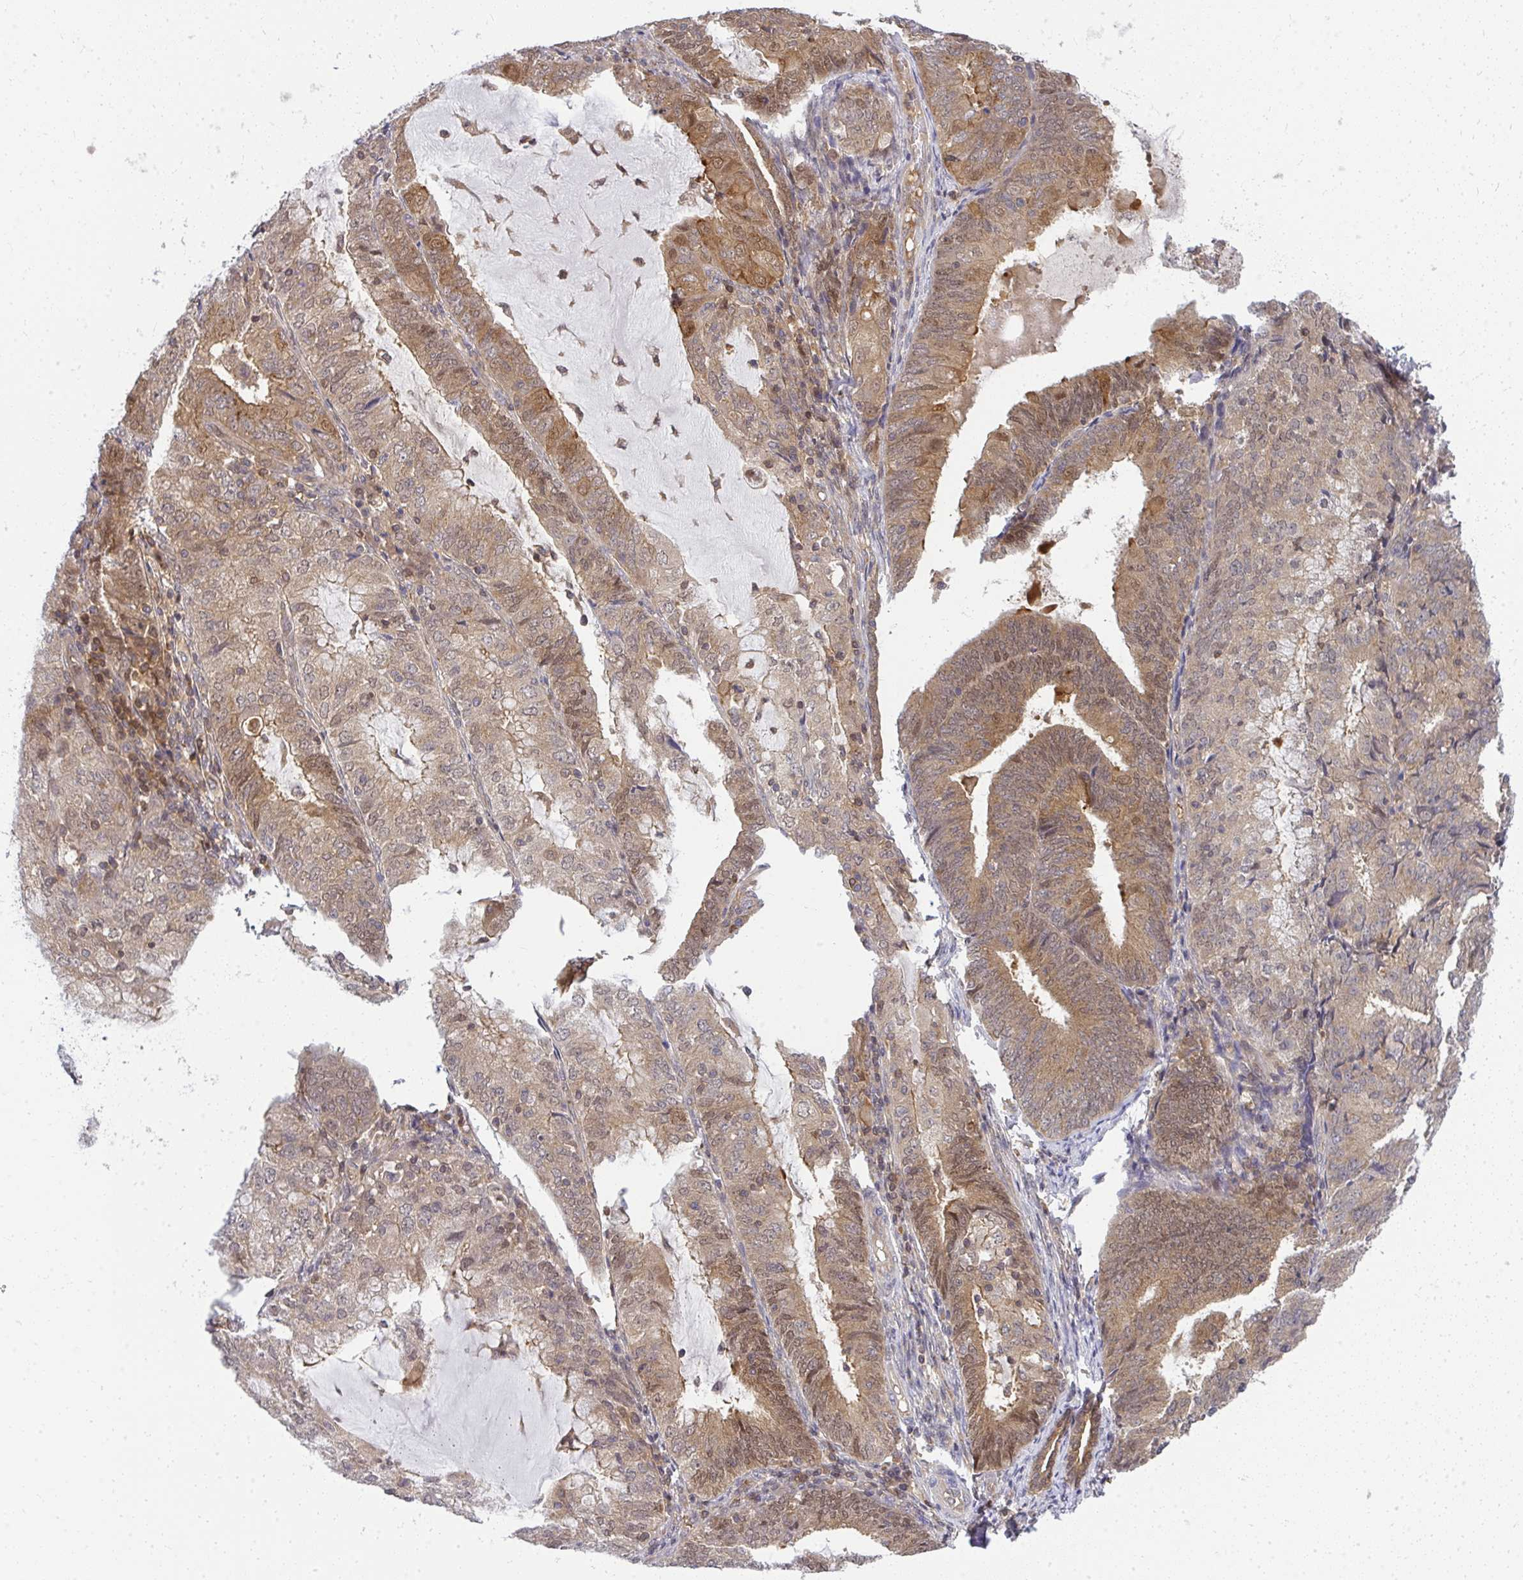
{"staining": {"intensity": "moderate", "quantity": ">75%", "location": "cytoplasmic/membranous"}, "tissue": "endometrial cancer", "cell_type": "Tumor cells", "image_type": "cancer", "snomed": [{"axis": "morphology", "description": "Adenocarcinoma, NOS"}, {"axis": "topography", "description": "Endometrium"}], "caption": "A medium amount of moderate cytoplasmic/membranous staining is identified in about >75% of tumor cells in endometrial cancer tissue.", "gene": "HDHD2", "patient": {"sex": "female", "age": 81}}